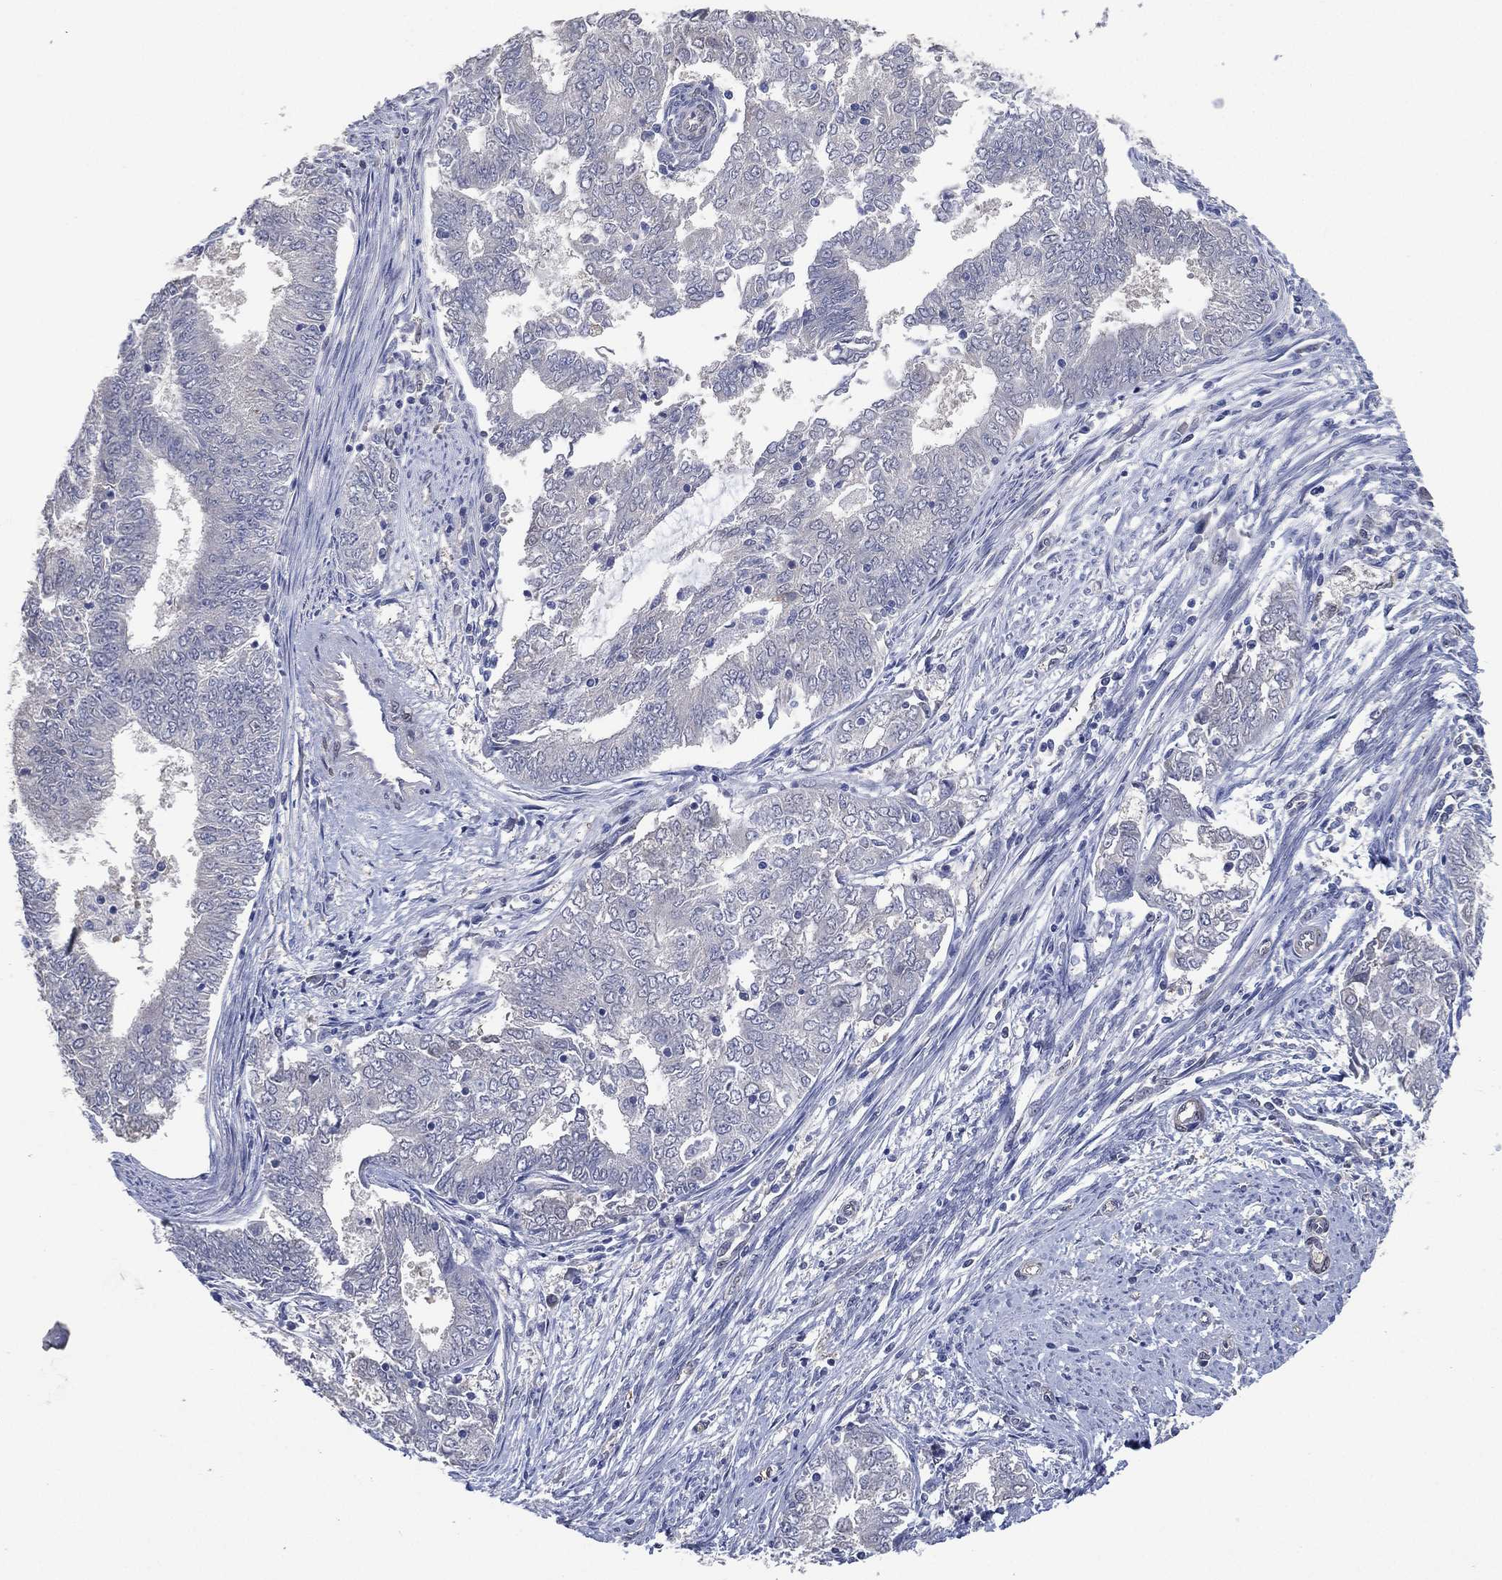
{"staining": {"intensity": "negative", "quantity": "none", "location": "none"}, "tissue": "endometrial cancer", "cell_type": "Tumor cells", "image_type": "cancer", "snomed": [{"axis": "morphology", "description": "Adenocarcinoma, NOS"}, {"axis": "topography", "description": "Endometrium"}], "caption": "The micrograph demonstrates no staining of tumor cells in endometrial cancer.", "gene": "AK1", "patient": {"sex": "female", "age": 62}}